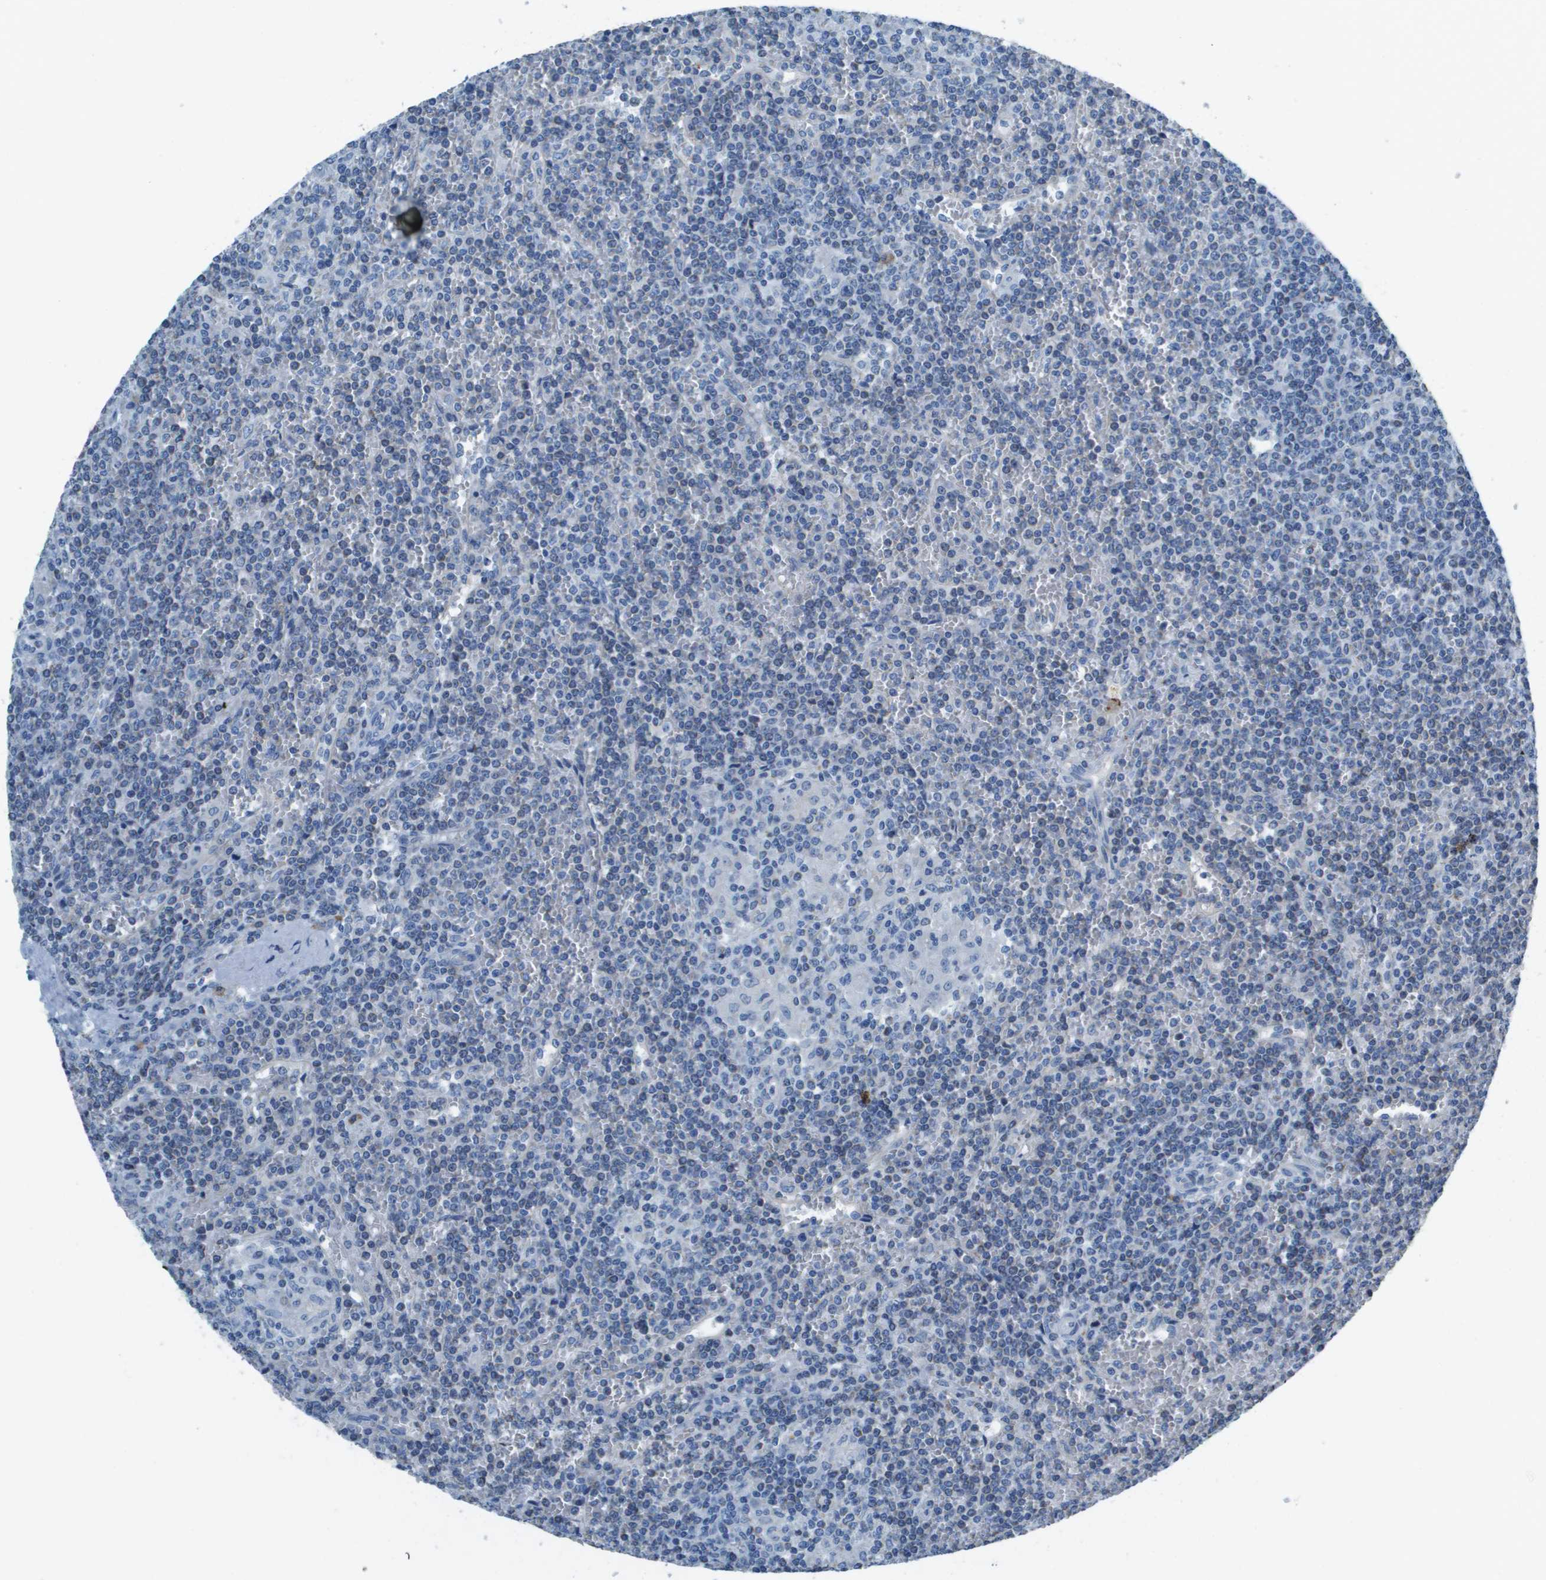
{"staining": {"intensity": "negative", "quantity": "none", "location": "none"}, "tissue": "lymphoma", "cell_type": "Tumor cells", "image_type": "cancer", "snomed": [{"axis": "morphology", "description": "Malignant lymphoma, non-Hodgkin's type, Low grade"}, {"axis": "topography", "description": "Spleen"}], "caption": "A micrograph of human malignant lymphoma, non-Hodgkin's type (low-grade) is negative for staining in tumor cells. Brightfield microscopy of immunohistochemistry stained with DAB (brown) and hematoxylin (blue), captured at high magnification.", "gene": "SDC1", "patient": {"sex": "female", "age": 19}}